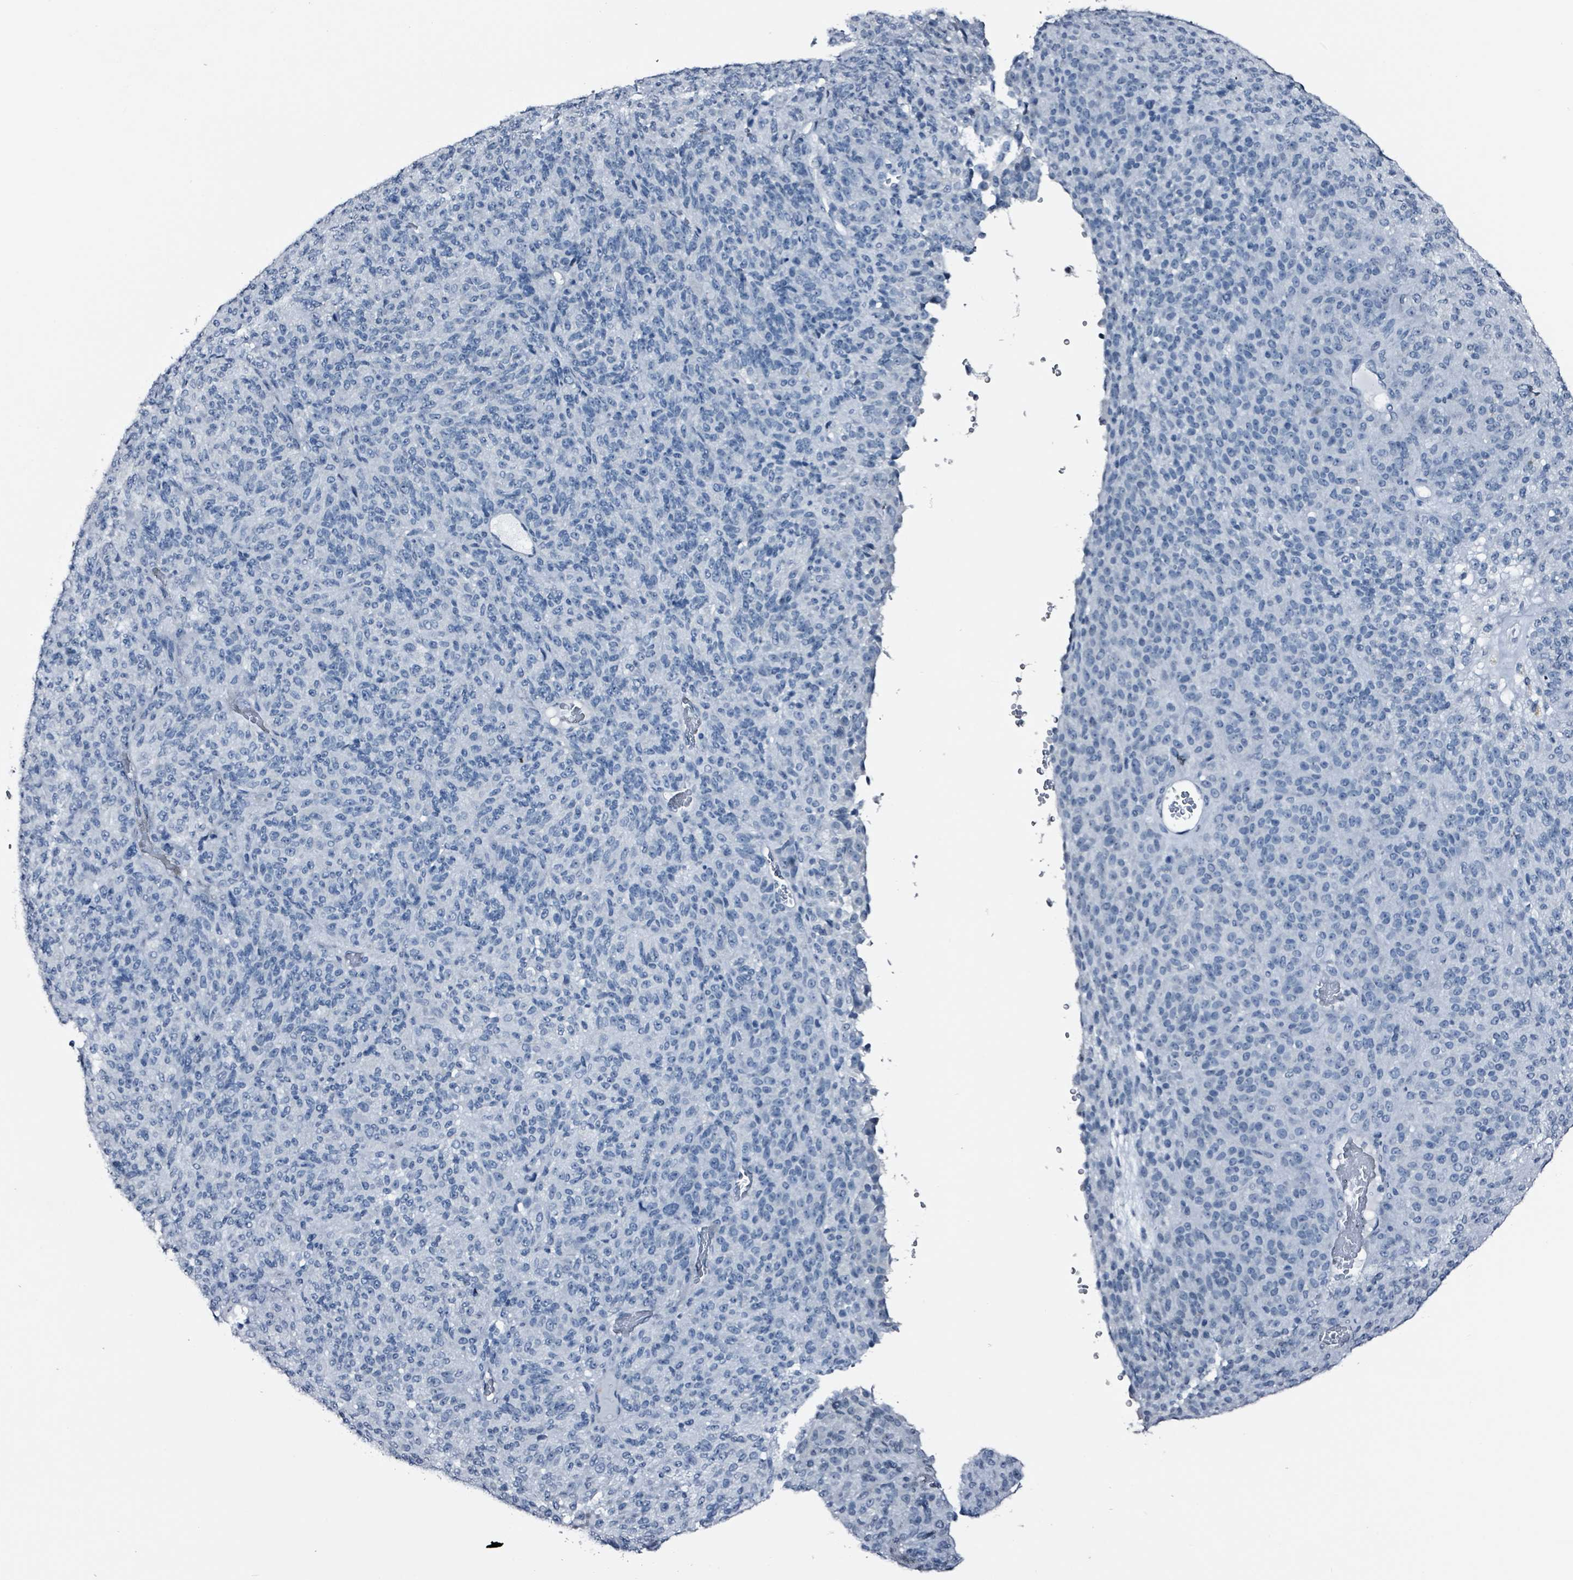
{"staining": {"intensity": "negative", "quantity": "none", "location": "none"}, "tissue": "melanoma", "cell_type": "Tumor cells", "image_type": "cancer", "snomed": [{"axis": "morphology", "description": "Malignant melanoma, Metastatic site"}, {"axis": "topography", "description": "Brain"}], "caption": "Immunohistochemistry of human melanoma exhibits no expression in tumor cells.", "gene": "CA9", "patient": {"sex": "female", "age": 56}}